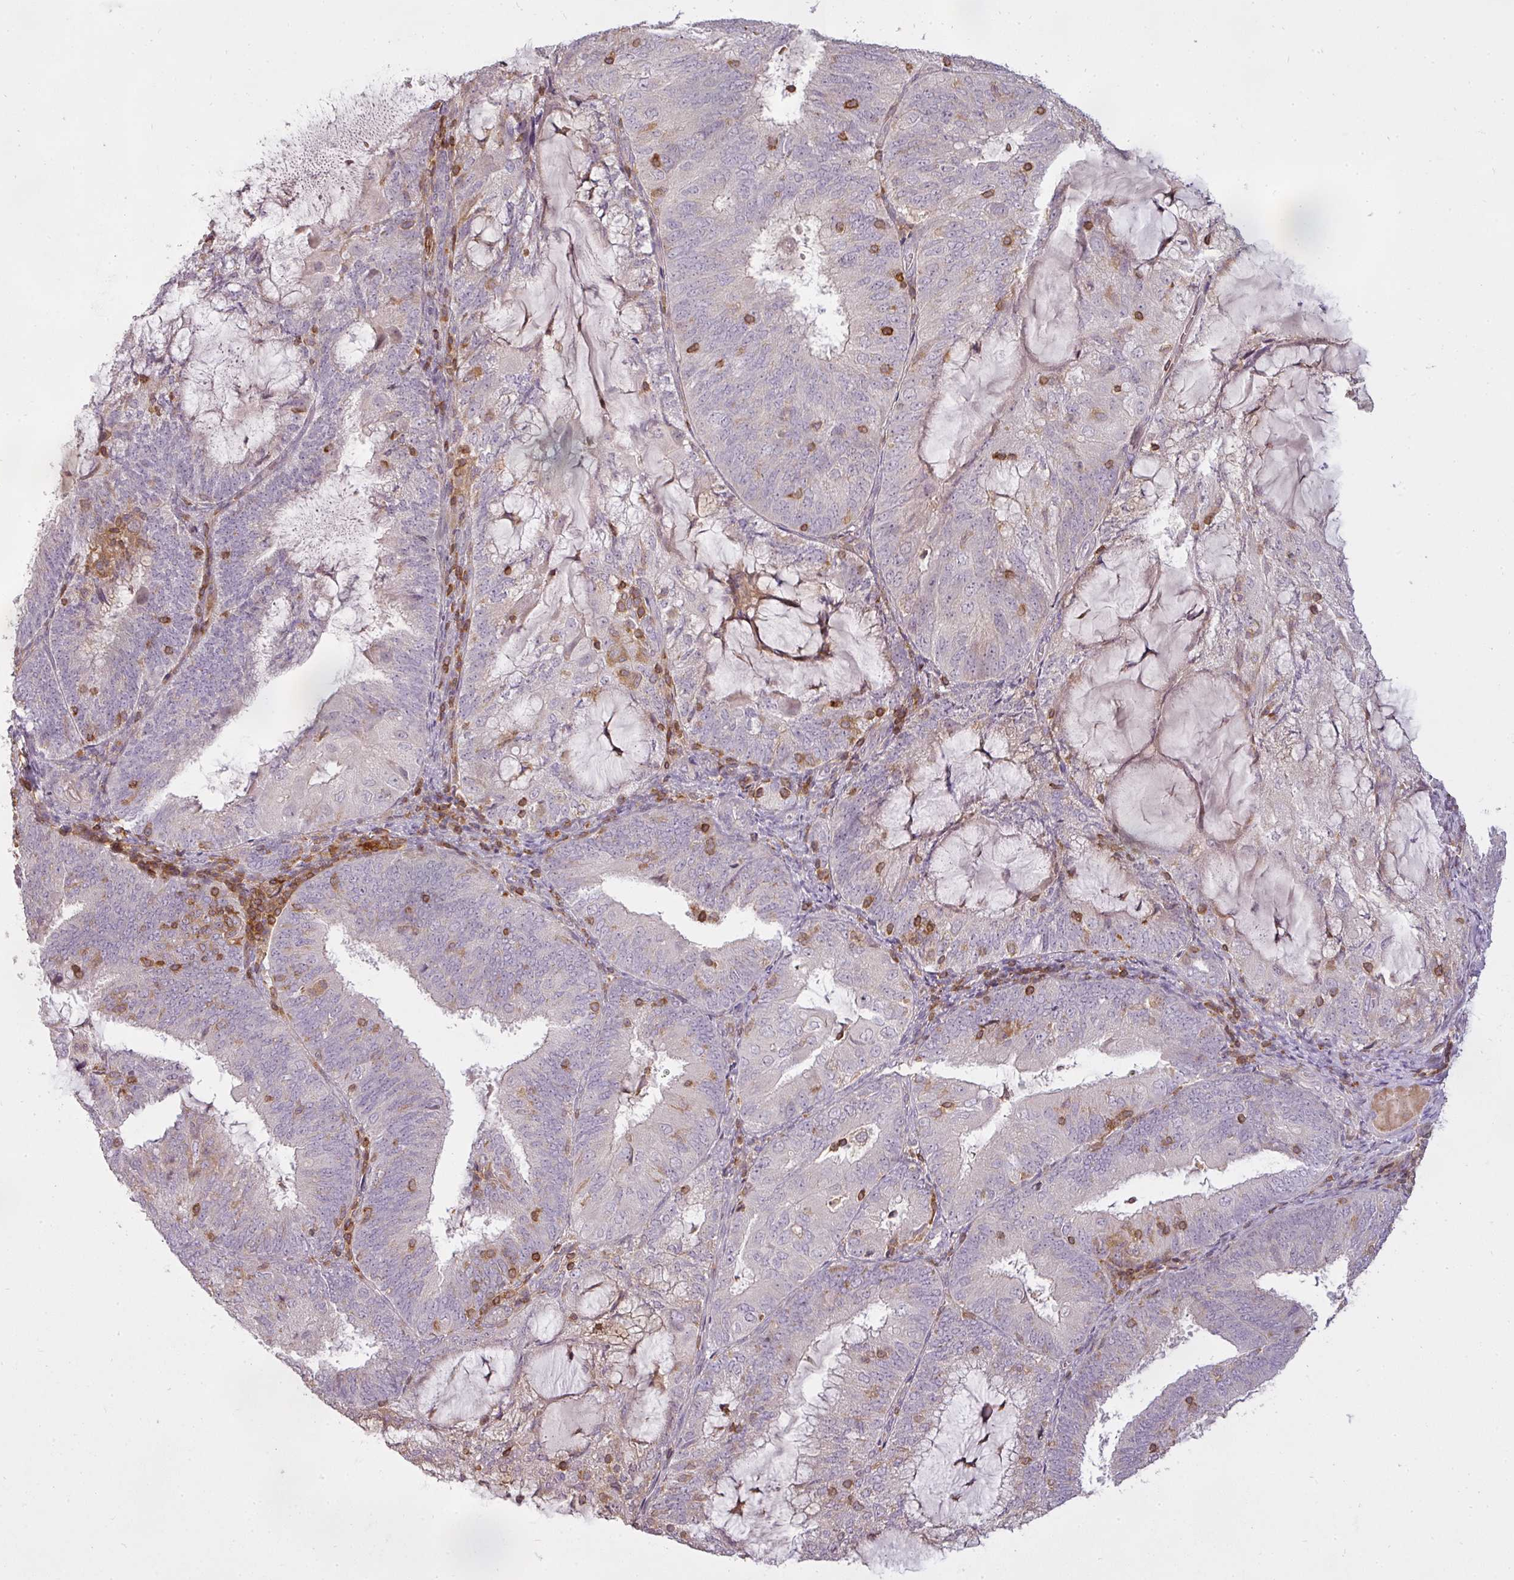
{"staining": {"intensity": "negative", "quantity": "none", "location": "none"}, "tissue": "endometrial cancer", "cell_type": "Tumor cells", "image_type": "cancer", "snomed": [{"axis": "morphology", "description": "Adenocarcinoma, NOS"}, {"axis": "topography", "description": "Endometrium"}], "caption": "Immunohistochemistry (IHC) image of neoplastic tissue: endometrial adenocarcinoma stained with DAB (3,3'-diaminobenzidine) displays no significant protein positivity in tumor cells.", "gene": "STK4", "patient": {"sex": "female", "age": 81}}